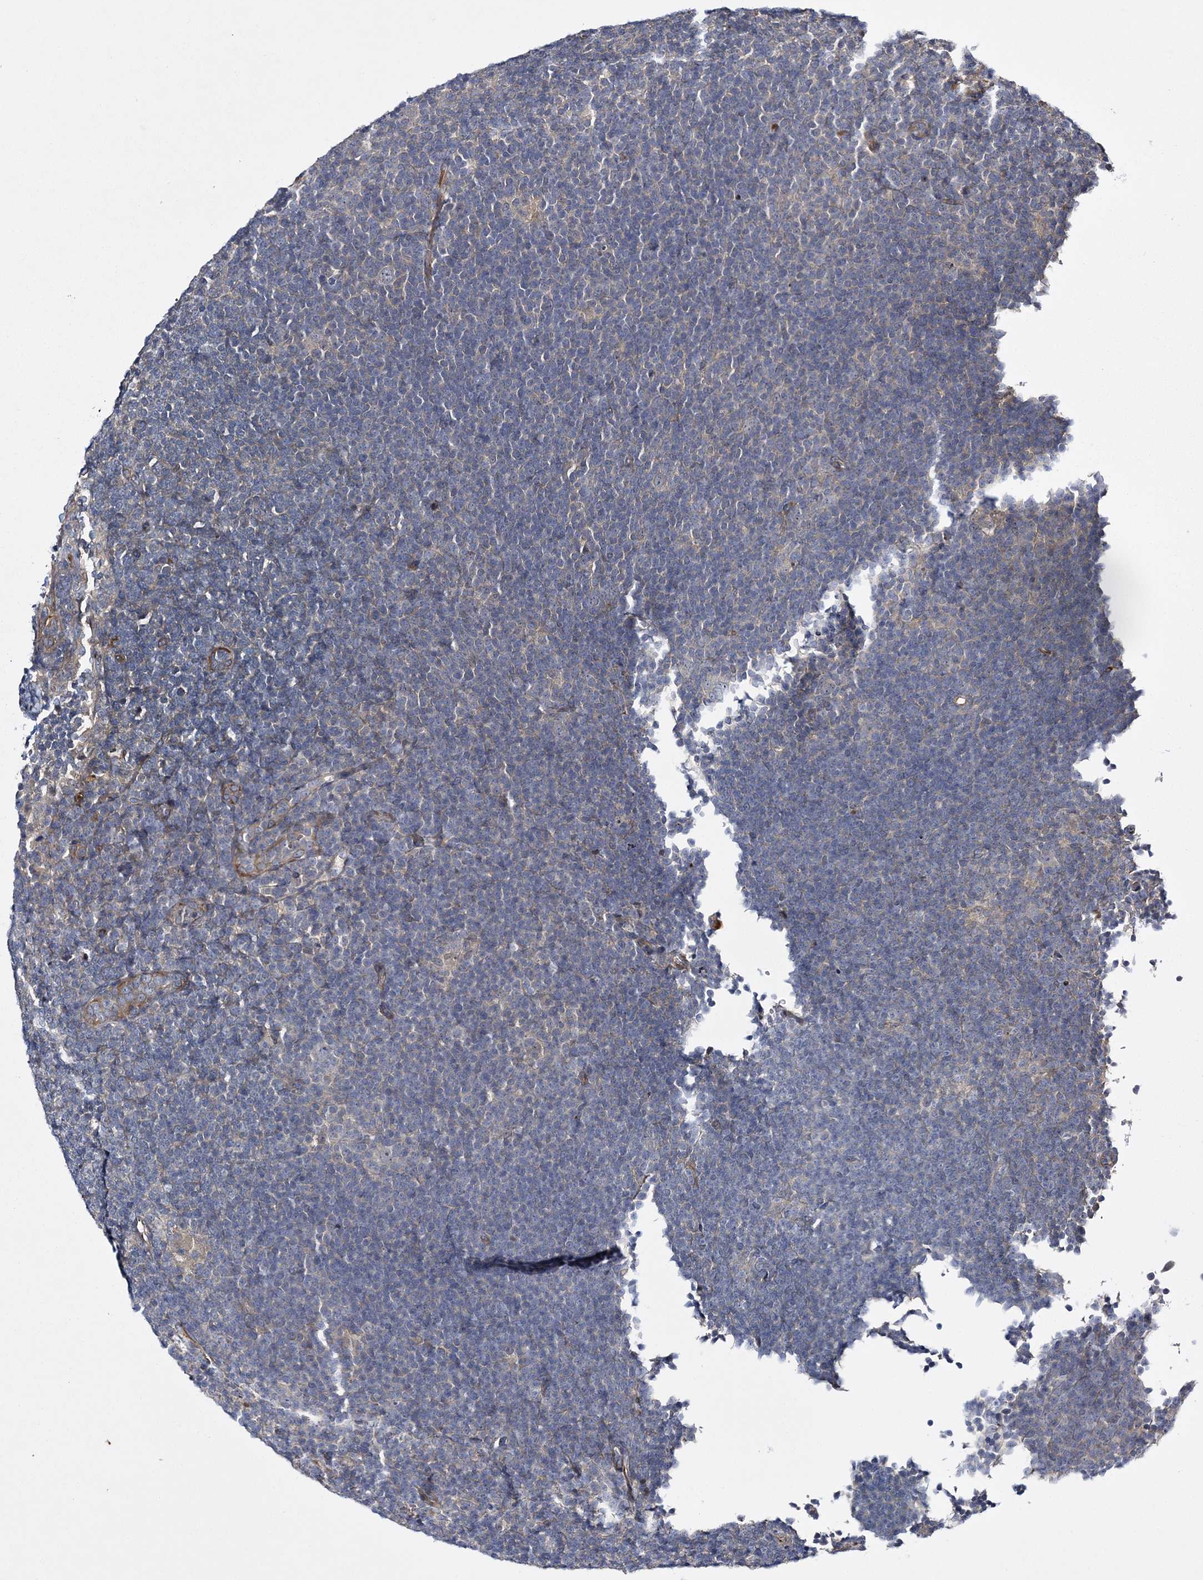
{"staining": {"intensity": "negative", "quantity": "none", "location": "none"}, "tissue": "lymphoma", "cell_type": "Tumor cells", "image_type": "cancer", "snomed": [{"axis": "morphology", "description": "Hodgkin's disease, NOS"}, {"axis": "topography", "description": "Lymph node"}], "caption": "A micrograph of lymphoma stained for a protein demonstrates no brown staining in tumor cells.", "gene": "CALN1", "patient": {"sex": "female", "age": 57}}